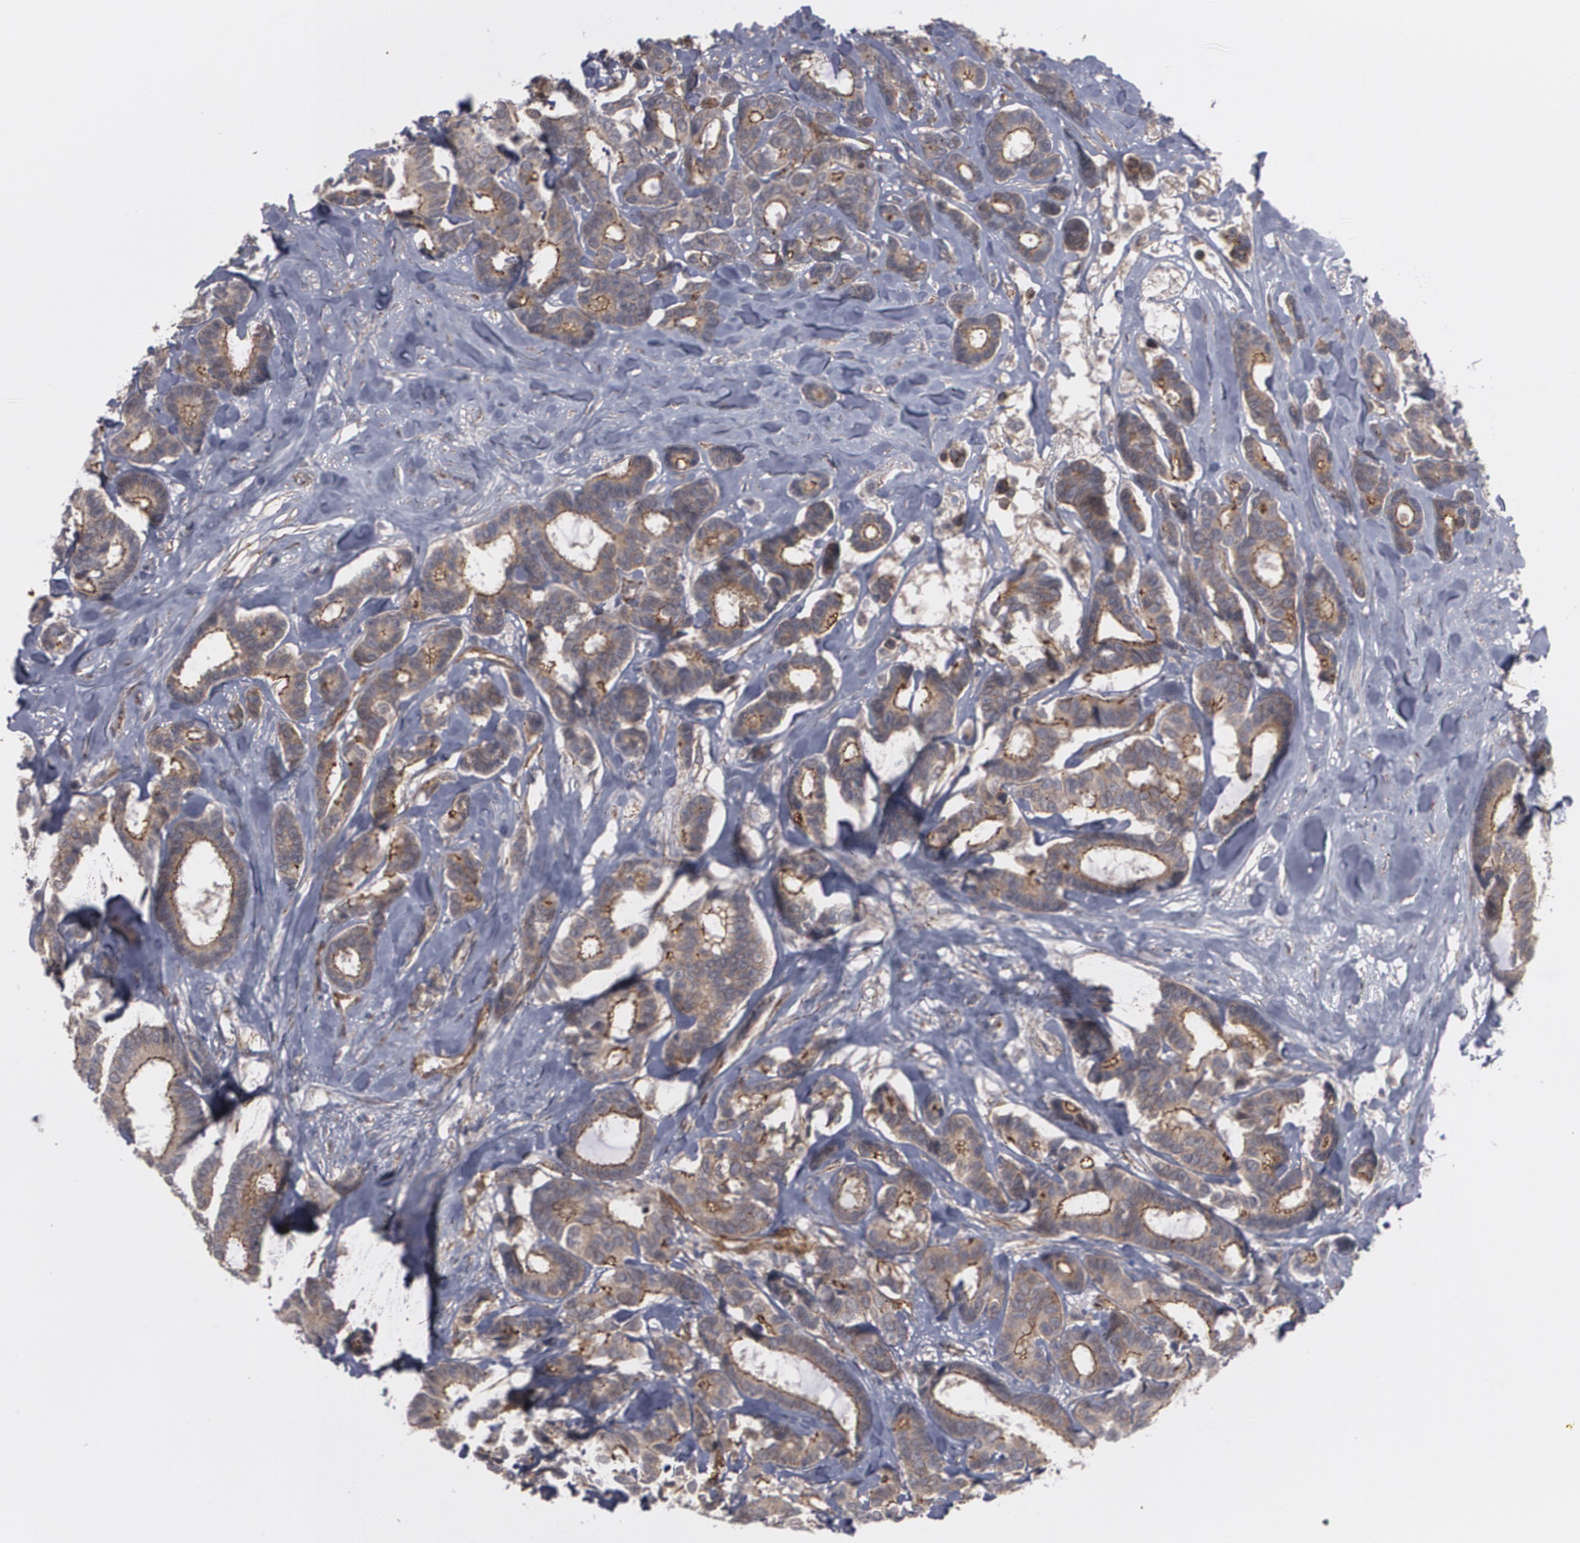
{"staining": {"intensity": "moderate", "quantity": ">75%", "location": "cytoplasmic/membranous"}, "tissue": "breast cancer", "cell_type": "Tumor cells", "image_type": "cancer", "snomed": [{"axis": "morphology", "description": "Duct carcinoma"}, {"axis": "topography", "description": "Breast"}], "caption": "Protein staining of breast cancer tissue reveals moderate cytoplasmic/membranous positivity in about >75% of tumor cells.", "gene": "TJP1", "patient": {"sex": "female", "age": 87}}